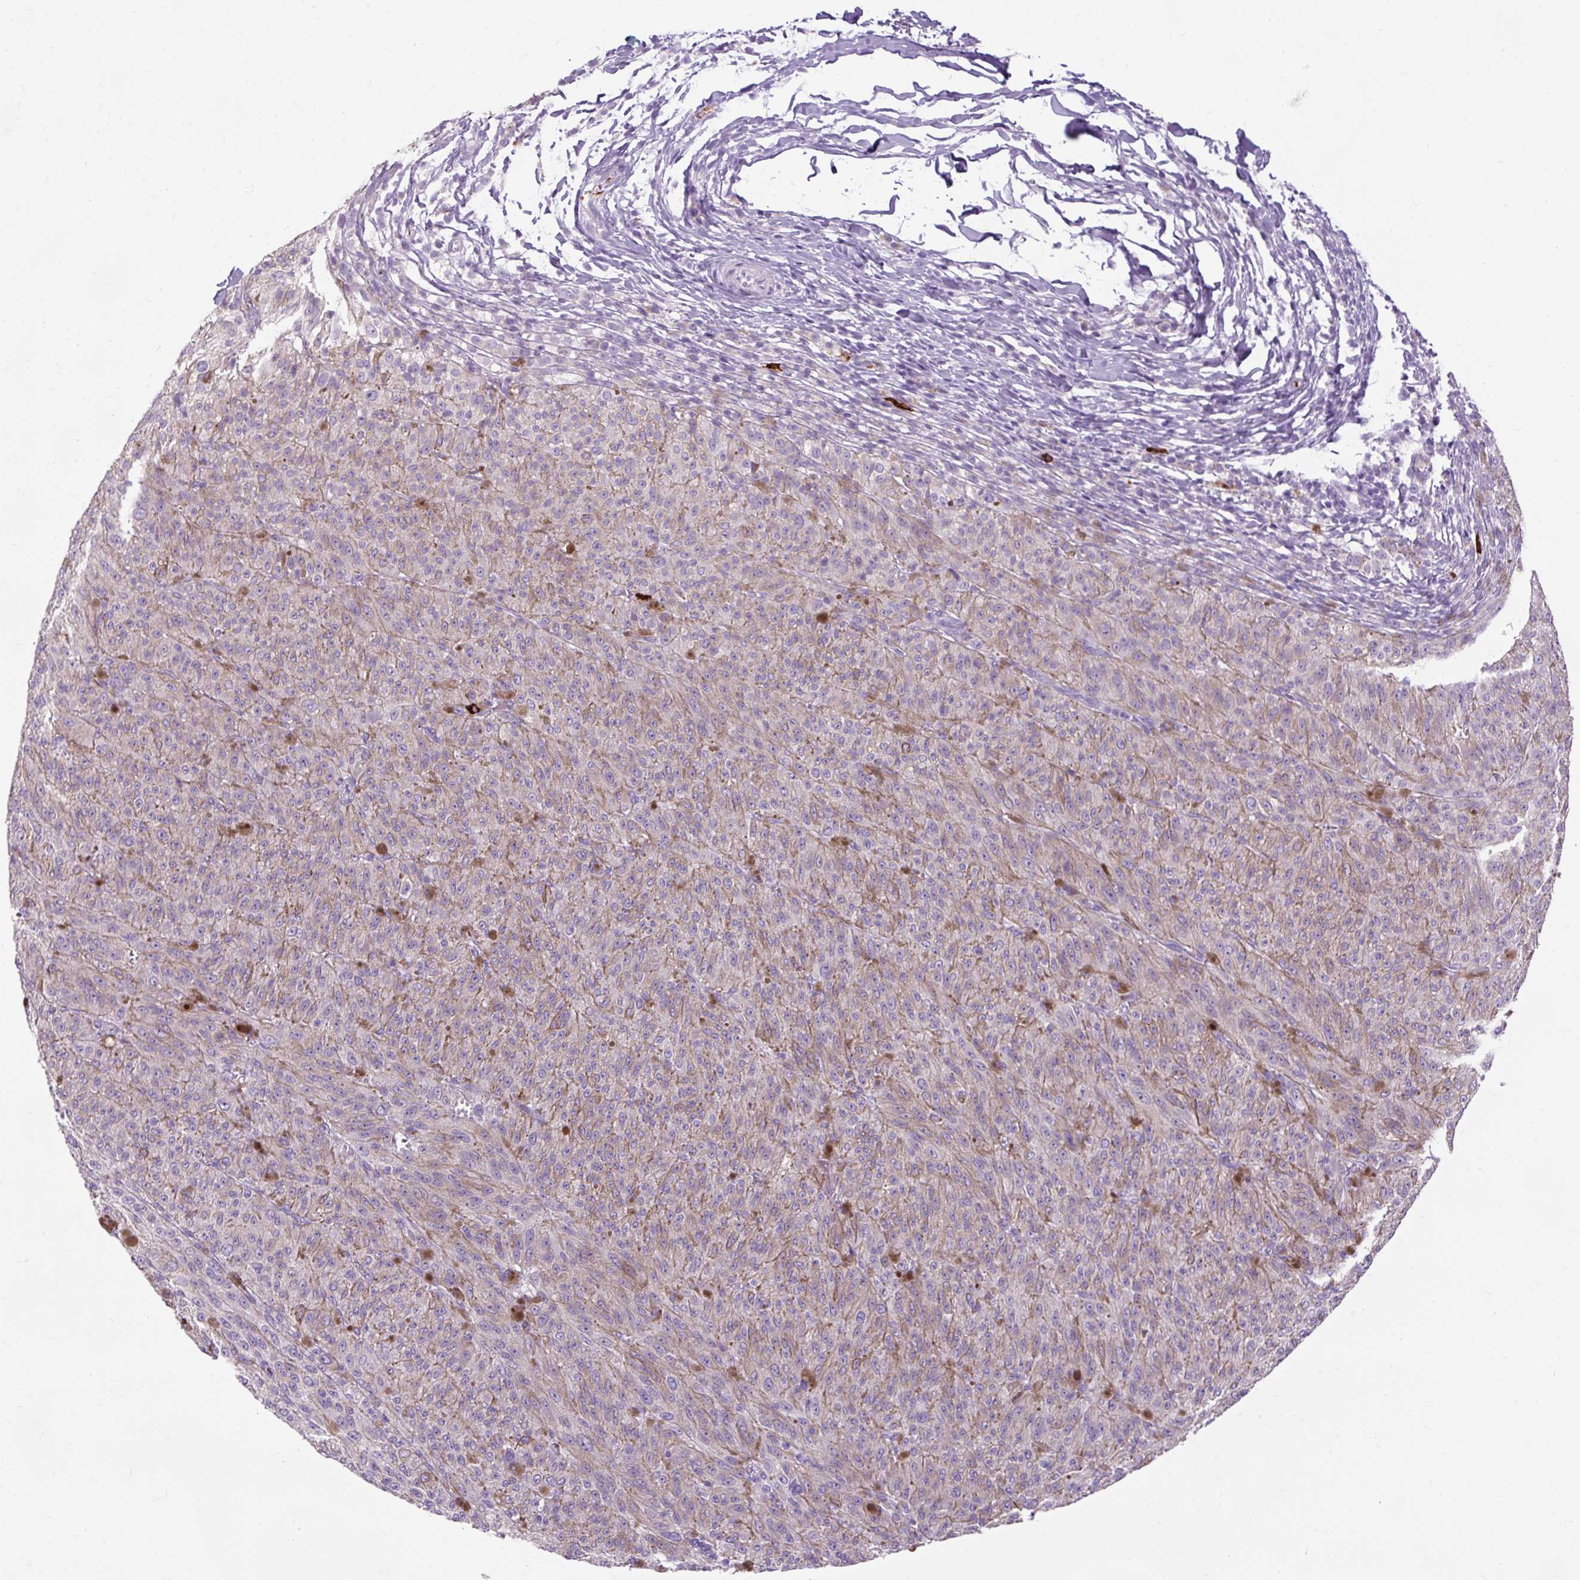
{"staining": {"intensity": "weak", "quantity": "<25%", "location": "cytoplasmic/membranous"}, "tissue": "melanoma", "cell_type": "Tumor cells", "image_type": "cancer", "snomed": [{"axis": "morphology", "description": "Malignant melanoma, NOS"}, {"axis": "topography", "description": "Skin"}], "caption": "Histopathology image shows no significant protein staining in tumor cells of malignant melanoma.", "gene": "ARRDC2", "patient": {"sex": "female", "age": 52}}